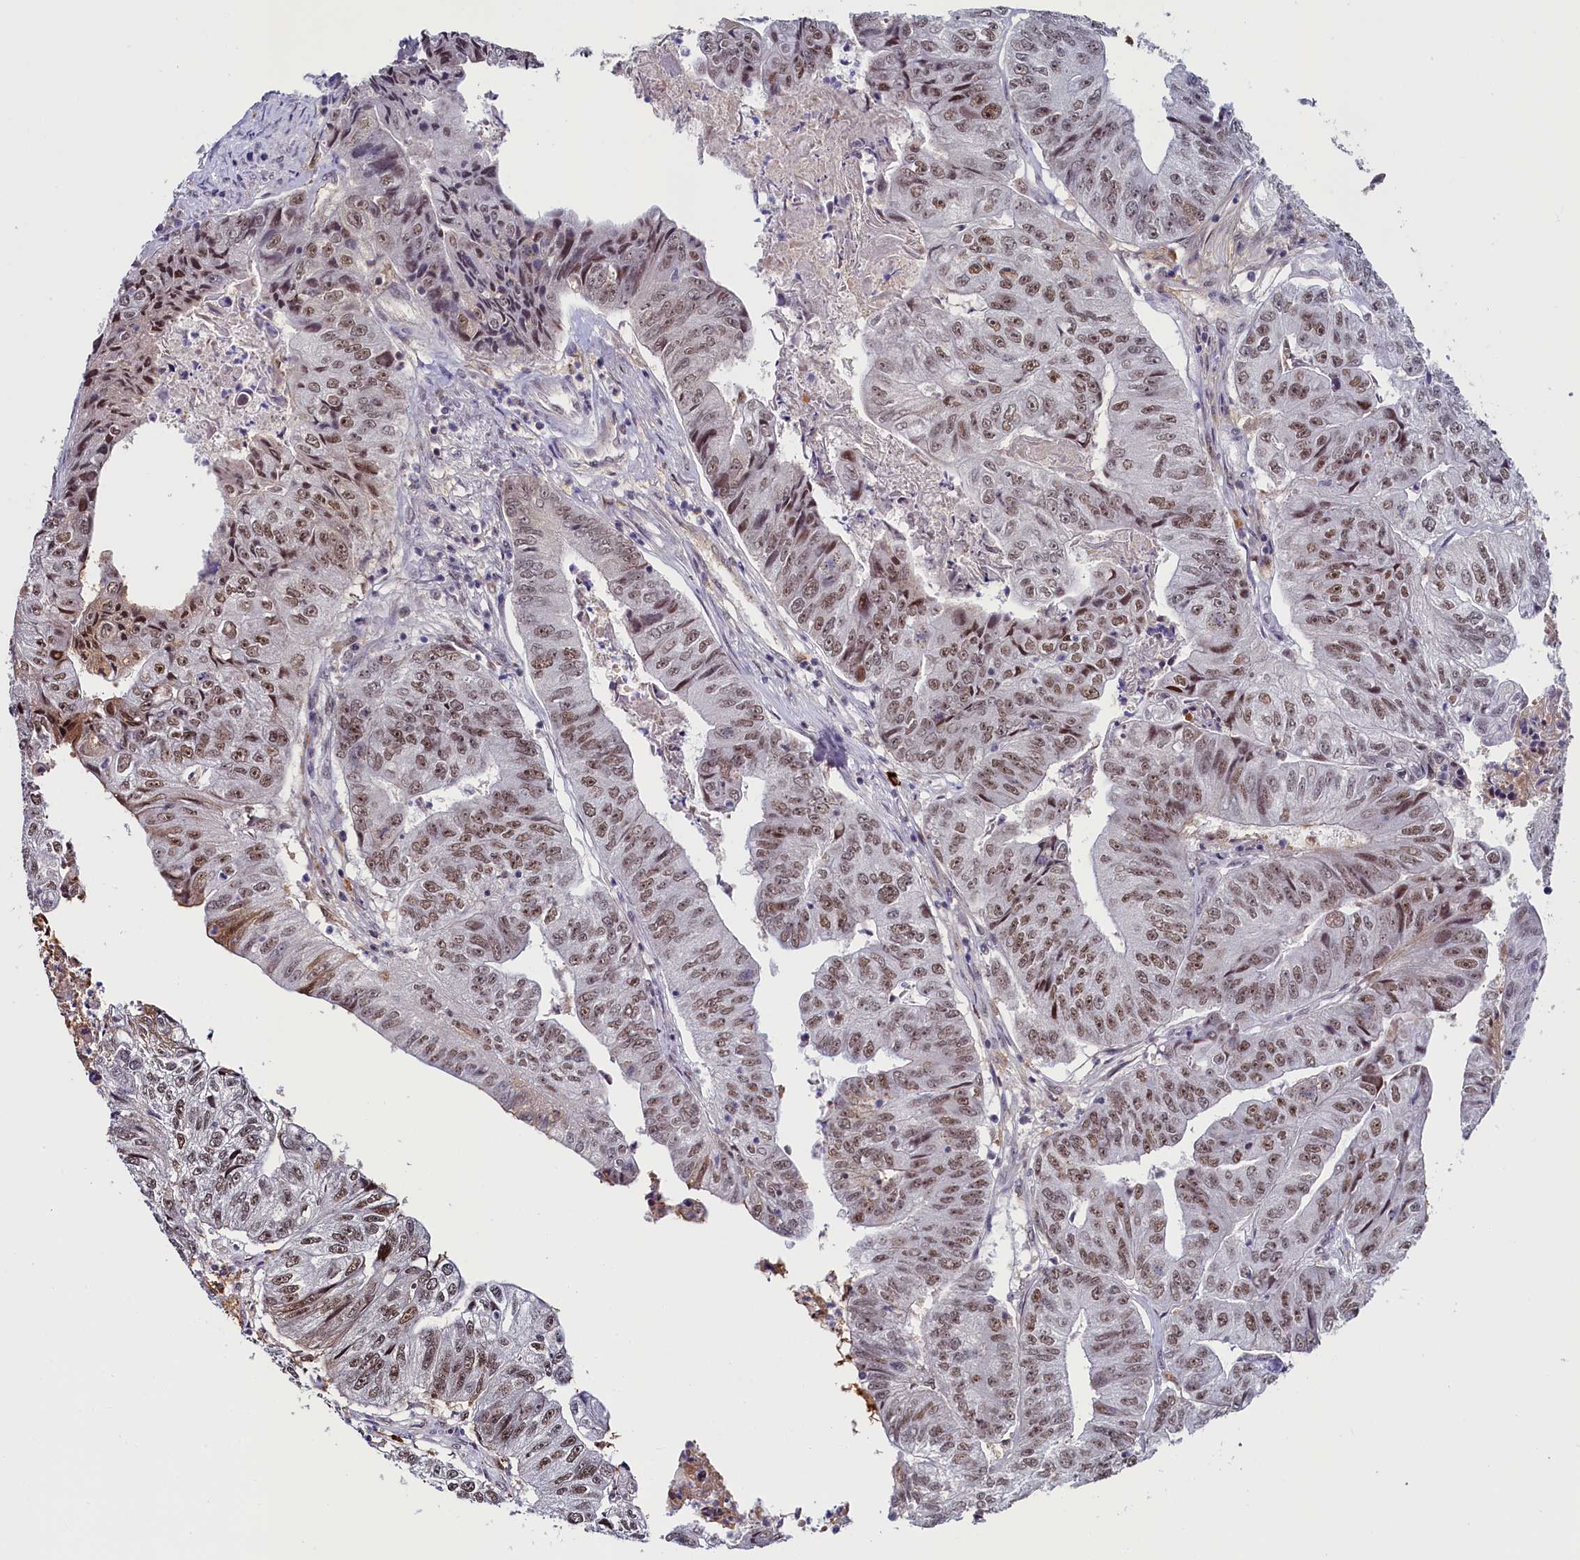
{"staining": {"intensity": "moderate", "quantity": ">75%", "location": "nuclear"}, "tissue": "colorectal cancer", "cell_type": "Tumor cells", "image_type": "cancer", "snomed": [{"axis": "morphology", "description": "Adenocarcinoma, NOS"}, {"axis": "topography", "description": "Colon"}], "caption": "Immunohistochemical staining of human colorectal cancer (adenocarcinoma) reveals moderate nuclear protein staining in approximately >75% of tumor cells. Using DAB (brown) and hematoxylin (blue) stains, captured at high magnification using brightfield microscopy.", "gene": "INTS14", "patient": {"sex": "female", "age": 67}}